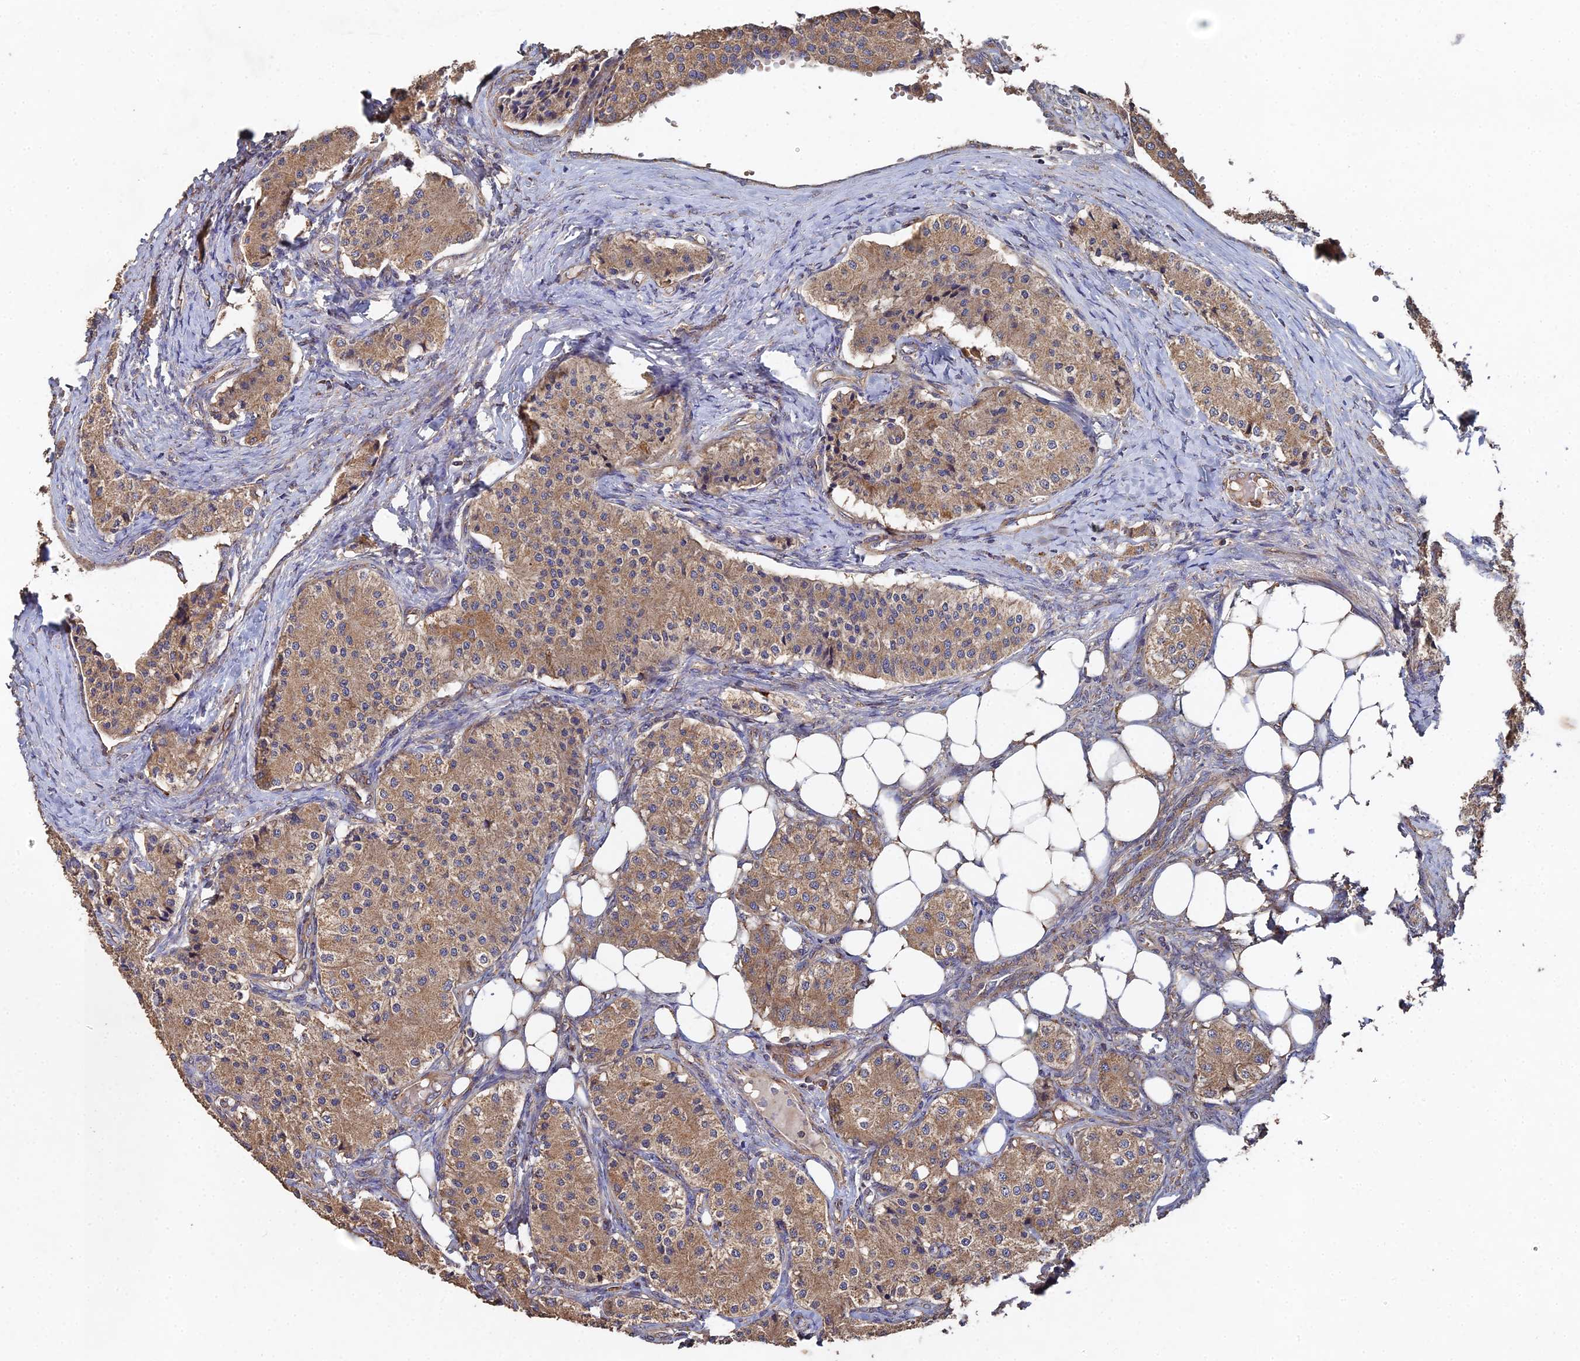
{"staining": {"intensity": "moderate", "quantity": ">75%", "location": "cytoplasmic/membranous"}, "tissue": "carcinoid", "cell_type": "Tumor cells", "image_type": "cancer", "snomed": [{"axis": "morphology", "description": "Carcinoid, malignant, NOS"}, {"axis": "topography", "description": "Colon"}], "caption": "Brown immunohistochemical staining in carcinoid shows moderate cytoplasmic/membranous positivity in approximately >75% of tumor cells.", "gene": "SPANXN4", "patient": {"sex": "female", "age": 52}}